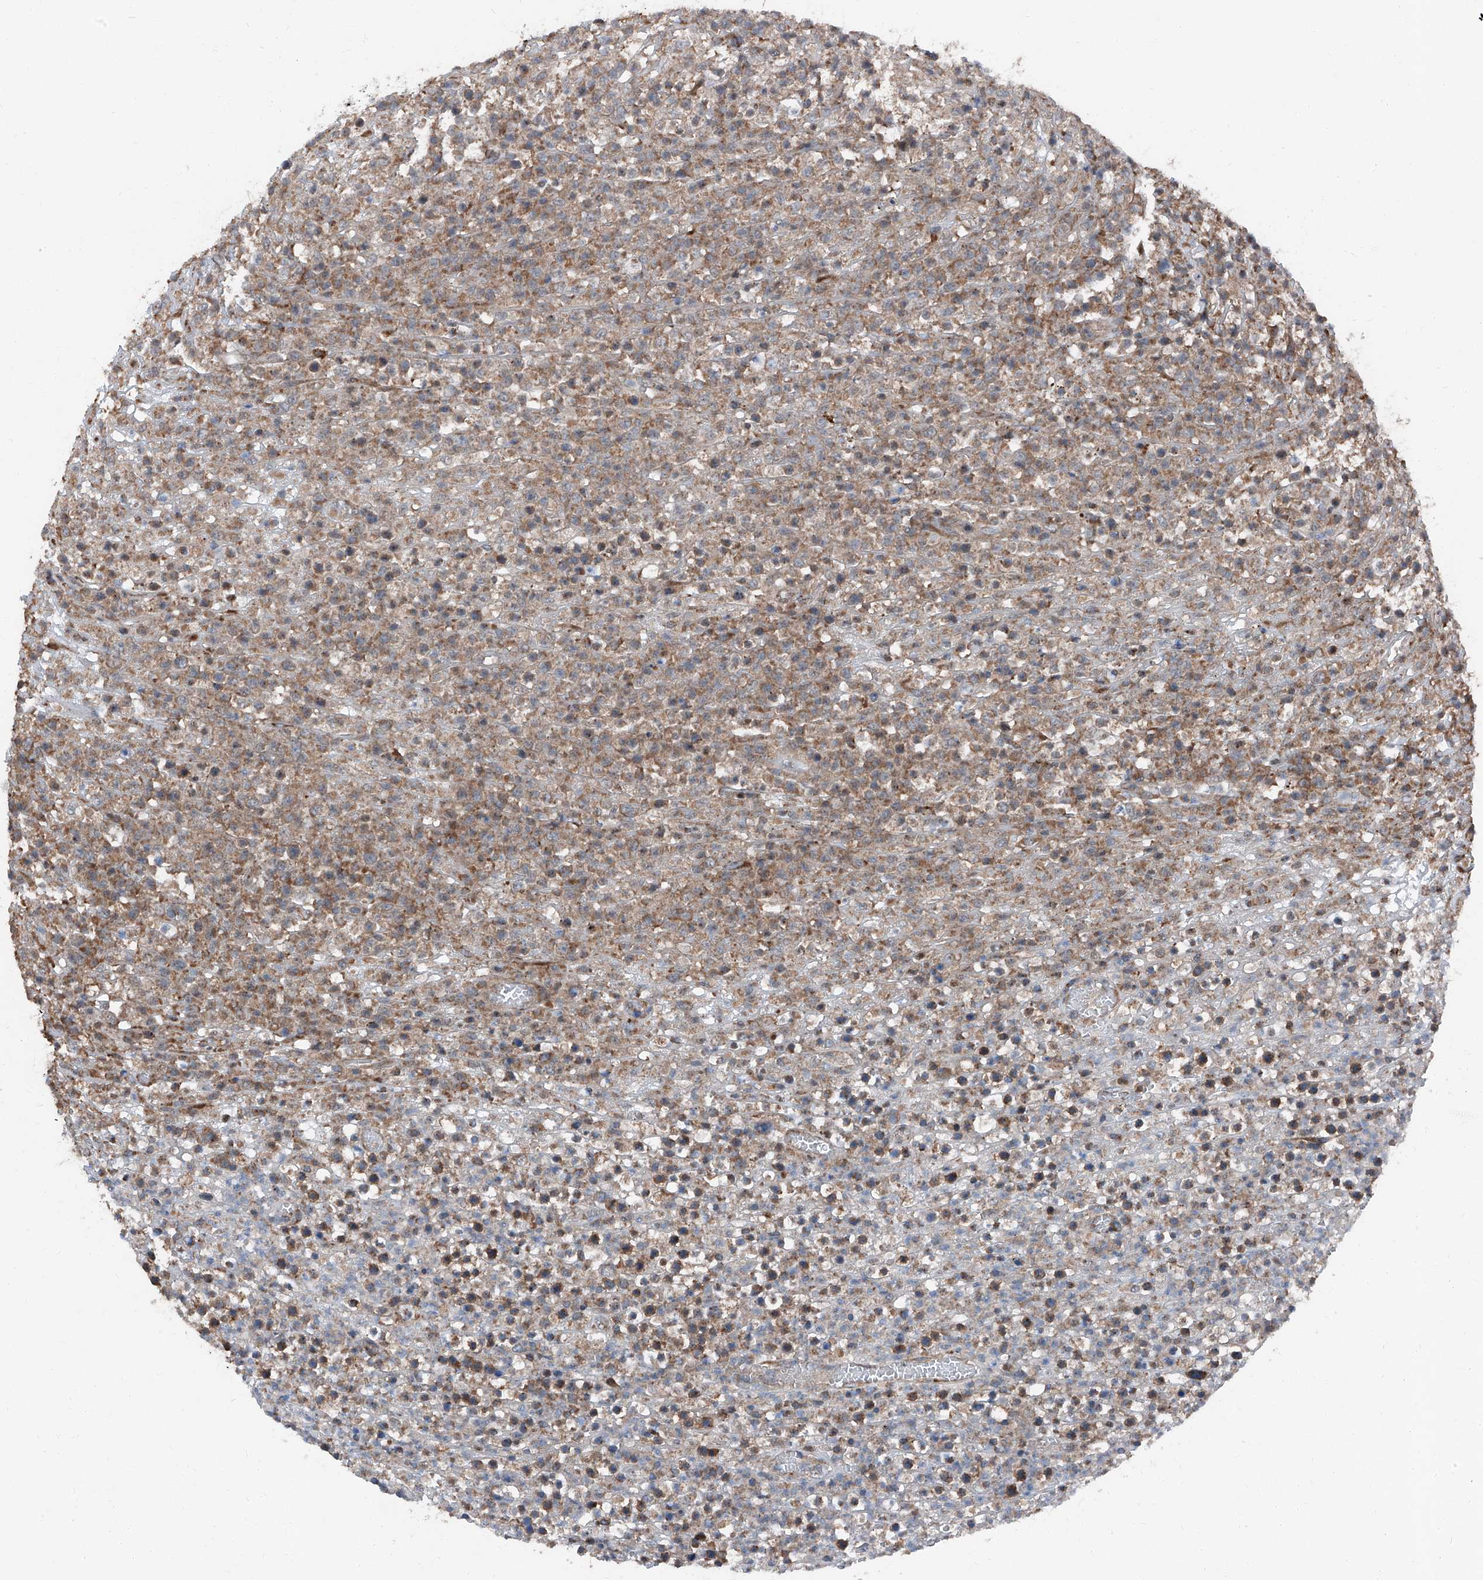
{"staining": {"intensity": "moderate", "quantity": "25%-75%", "location": "cytoplasmic/membranous"}, "tissue": "lymphoma", "cell_type": "Tumor cells", "image_type": "cancer", "snomed": [{"axis": "morphology", "description": "Malignant lymphoma, non-Hodgkin's type, High grade"}, {"axis": "topography", "description": "Colon"}], "caption": "Immunohistochemical staining of human lymphoma shows medium levels of moderate cytoplasmic/membranous protein positivity in about 25%-75% of tumor cells.", "gene": "LIMK1", "patient": {"sex": "female", "age": 53}}